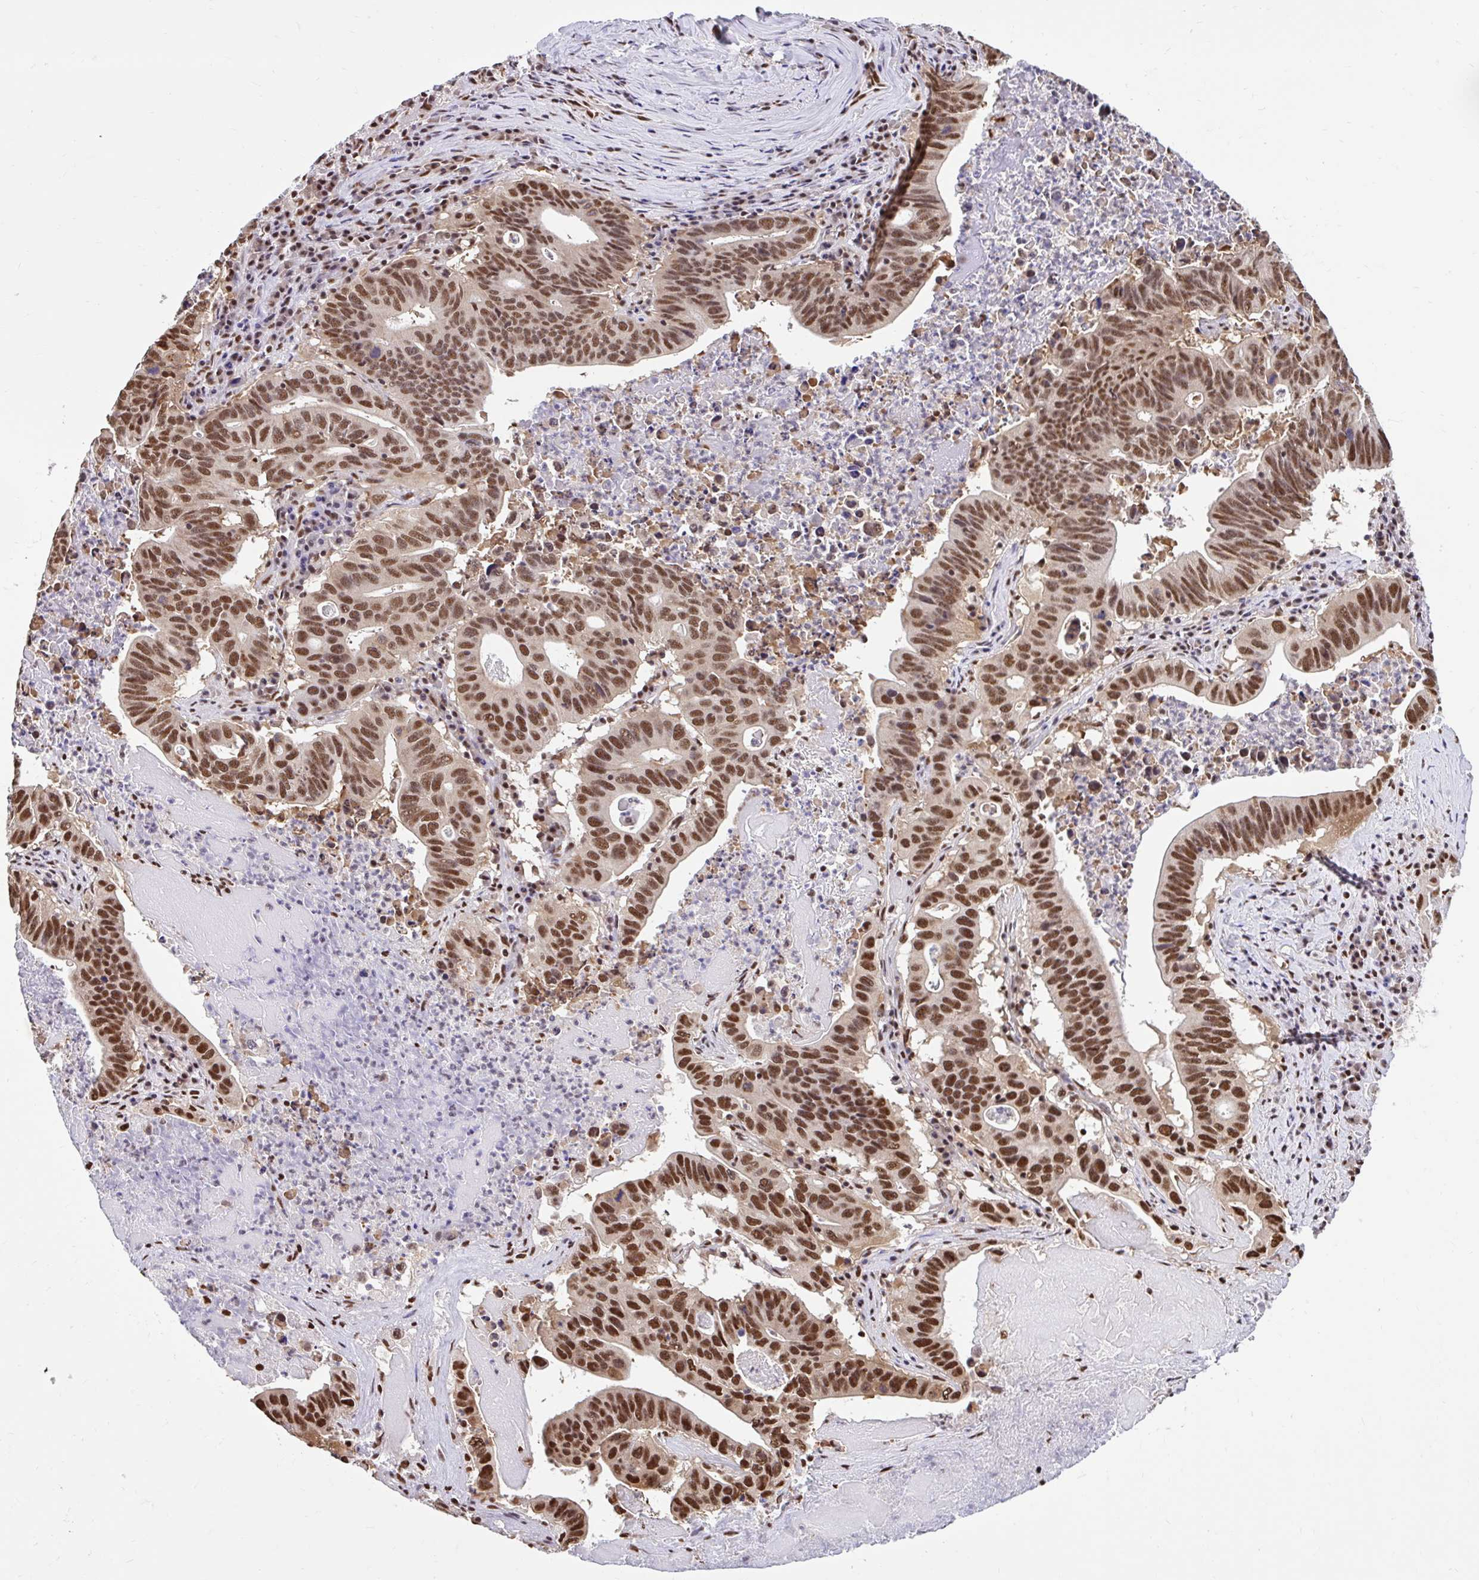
{"staining": {"intensity": "strong", "quantity": ">75%", "location": "nuclear"}, "tissue": "lung cancer", "cell_type": "Tumor cells", "image_type": "cancer", "snomed": [{"axis": "morphology", "description": "Adenocarcinoma, NOS"}, {"axis": "topography", "description": "Lung"}], "caption": "Immunohistochemical staining of human lung cancer displays strong nuclear protein expression in about >75% of tumor cells. Nuclei are stained in blue.", "gene": "ABCA9", "patient": {"sex": "female", "age": 60}}